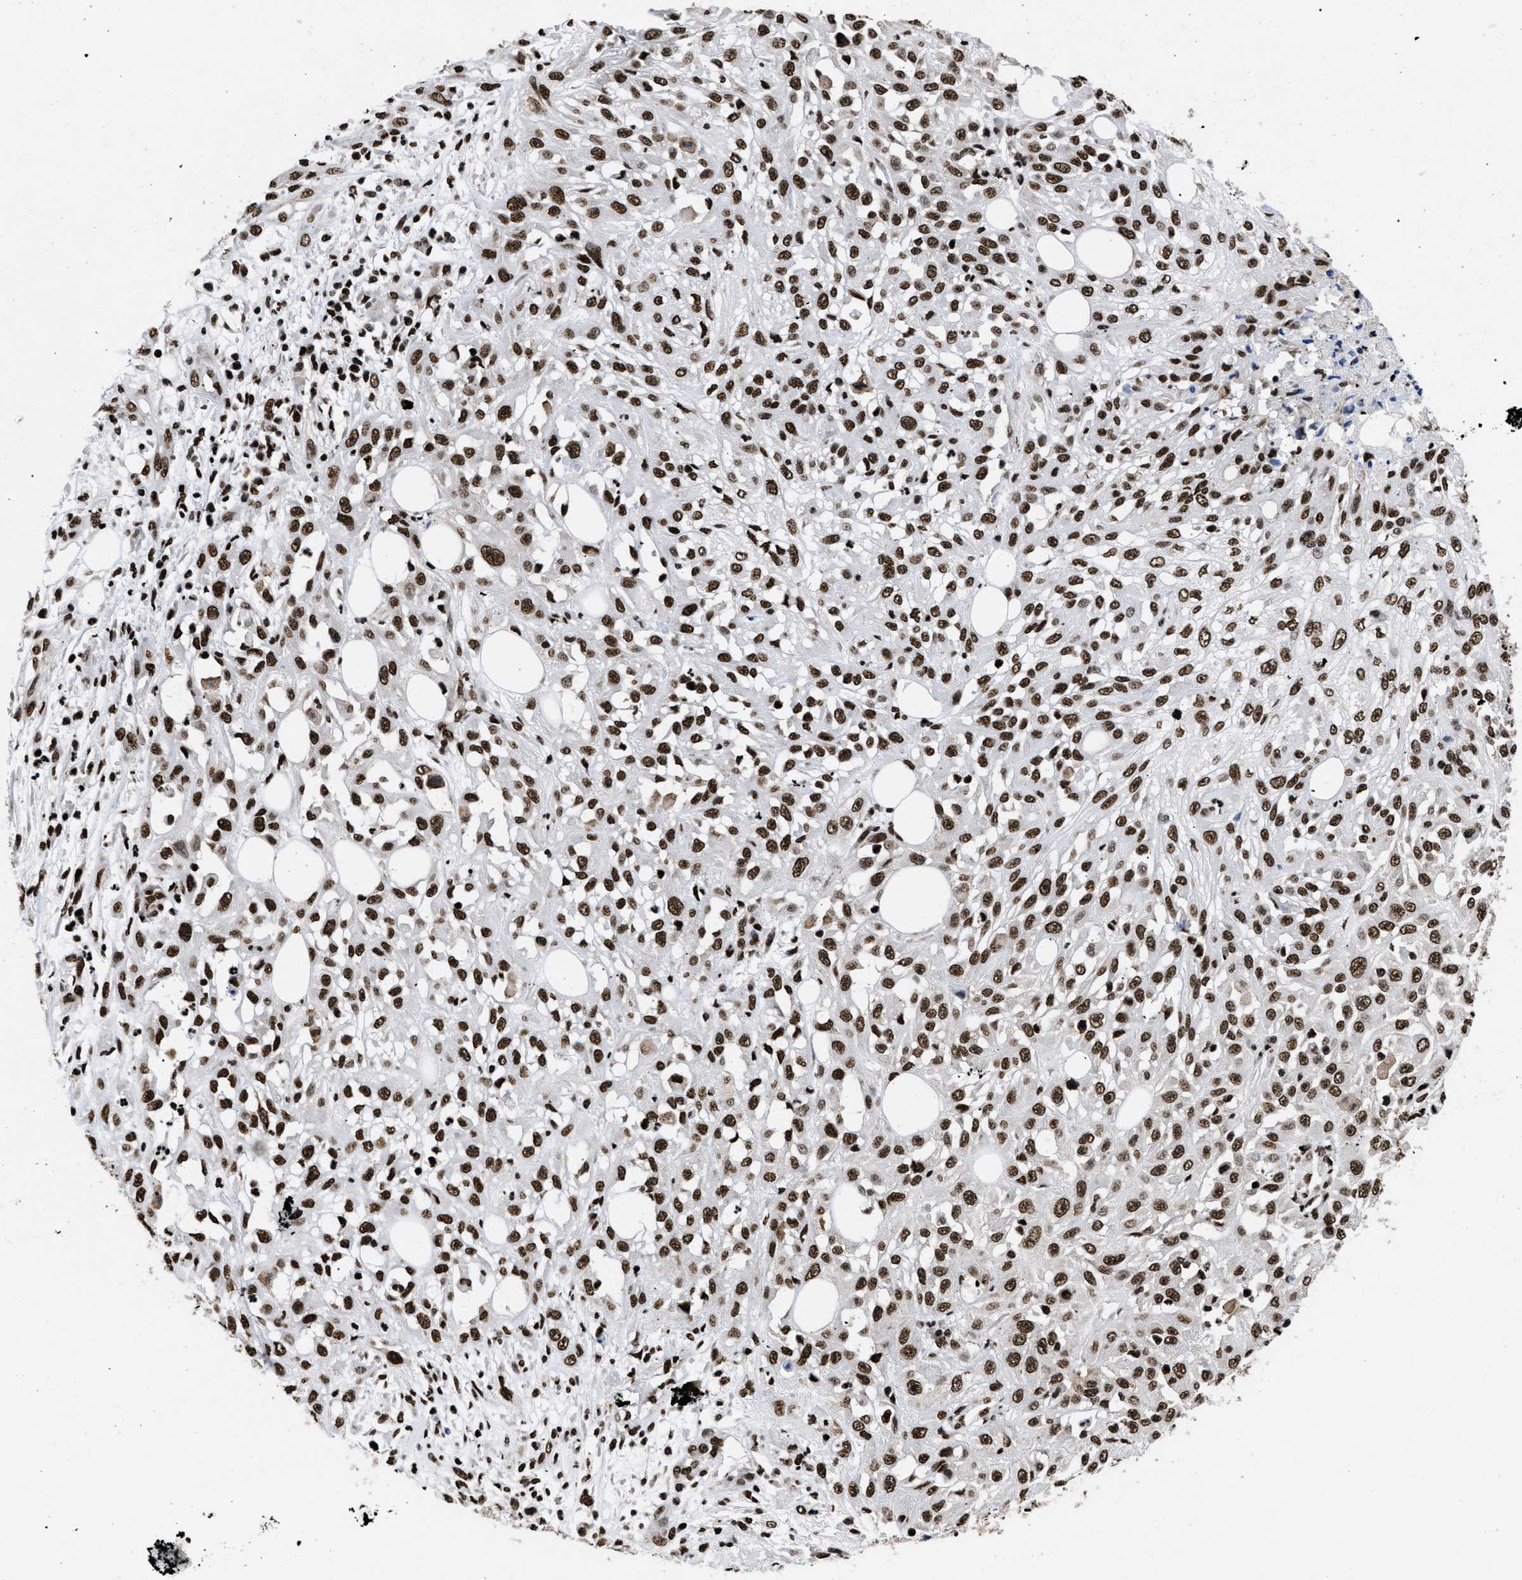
{"staining": {"intensity": "strong", "quantity": ">75%", "location": "nuclear"}, "tissue": "skin cancer", "cell_type": "Tumor cells", "image_type": "cancer", "snomed": [{"axis": "morphology", "description": "Squamous cell carcinoma, NOS"}, {"axis": "morphology", "description": "Squamous cell carcinoma, metastatic, NOS"}, {"axis": "topography", "description": "Skin"}, {"axis": "topography", "description": "Lymph node"}], "caption": "Strong nuclear expression is present in approximately >75% of tumor cells in skin cancer.", "gene": "CALHM3", "patient": {"sex": "male", "age": 75}}